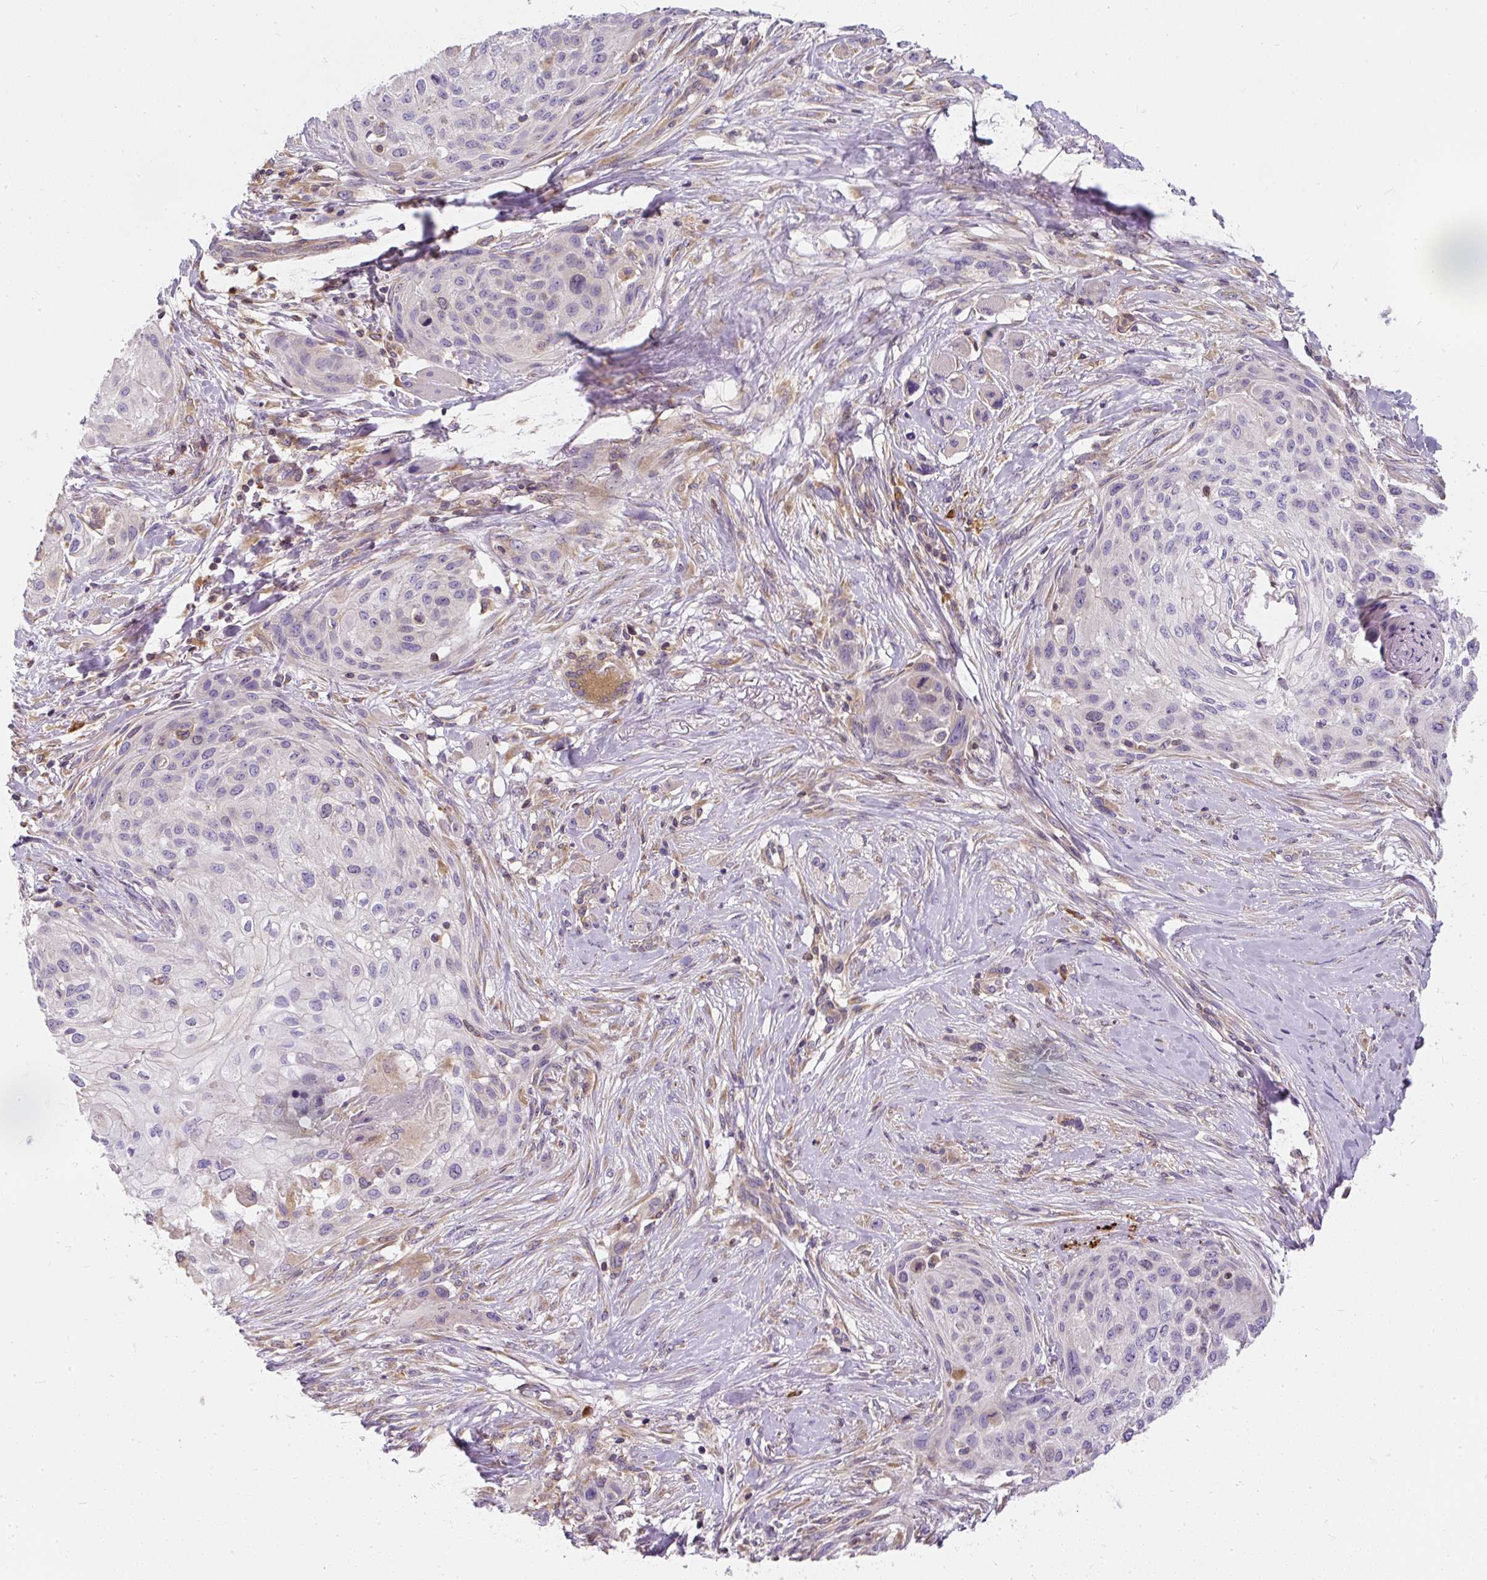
{"staining": {"intensity": "negative", "quantity": "none", "location": "none"}, "tissue": "skin cancer", "cell_type": "Tumor cells", "image_type": "cancer", "snomed": [{"axis": "morphology", "description": "Squamous cell carcinoma, NOS"}, {"axis": "topography", "description": "Skin"}], "caption": "Tumor cells are negative for protein expression in human skin cancer (squamous cell carcinoma).", "gene": "CYP20A1", "patient": {"sex": "female", "age": 87}}